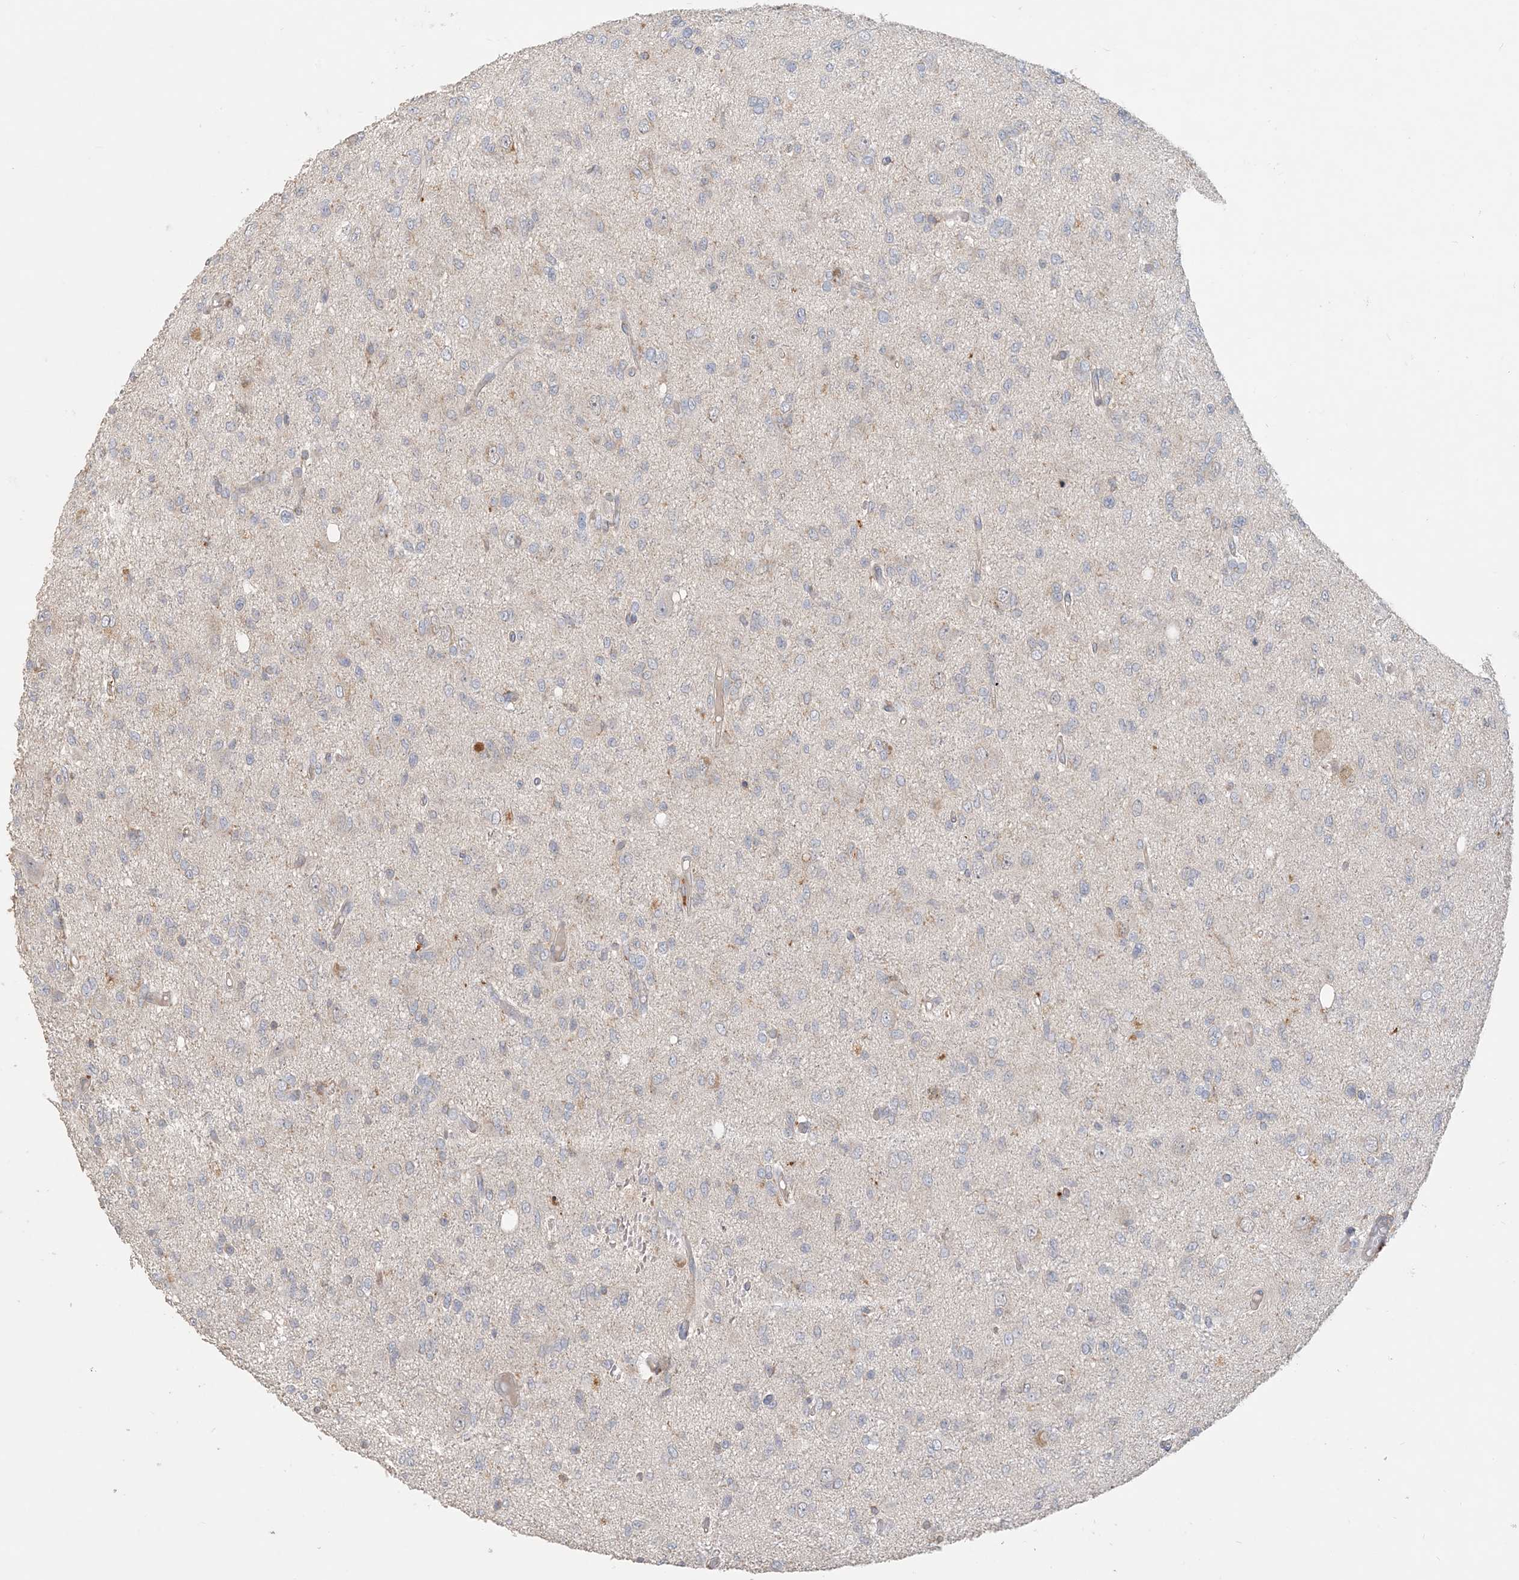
{"staining": {"intensity": "negative", "quantity": "none", "location": "none"}, "tissue": "glioma", "cell_type": "Tumor cells", "image_type": "cancer", "snomed": [{"axis": "morphology", "description": "Glioma, malignant, High grade"}, {"axis": "topography", "description": "Brain"}], "caption": "There is no significant positivity in tumor cells of malignant glioma (high-grade).", "gene": "SPPL2A", "patient": {"sex": "female", "age": 59}}